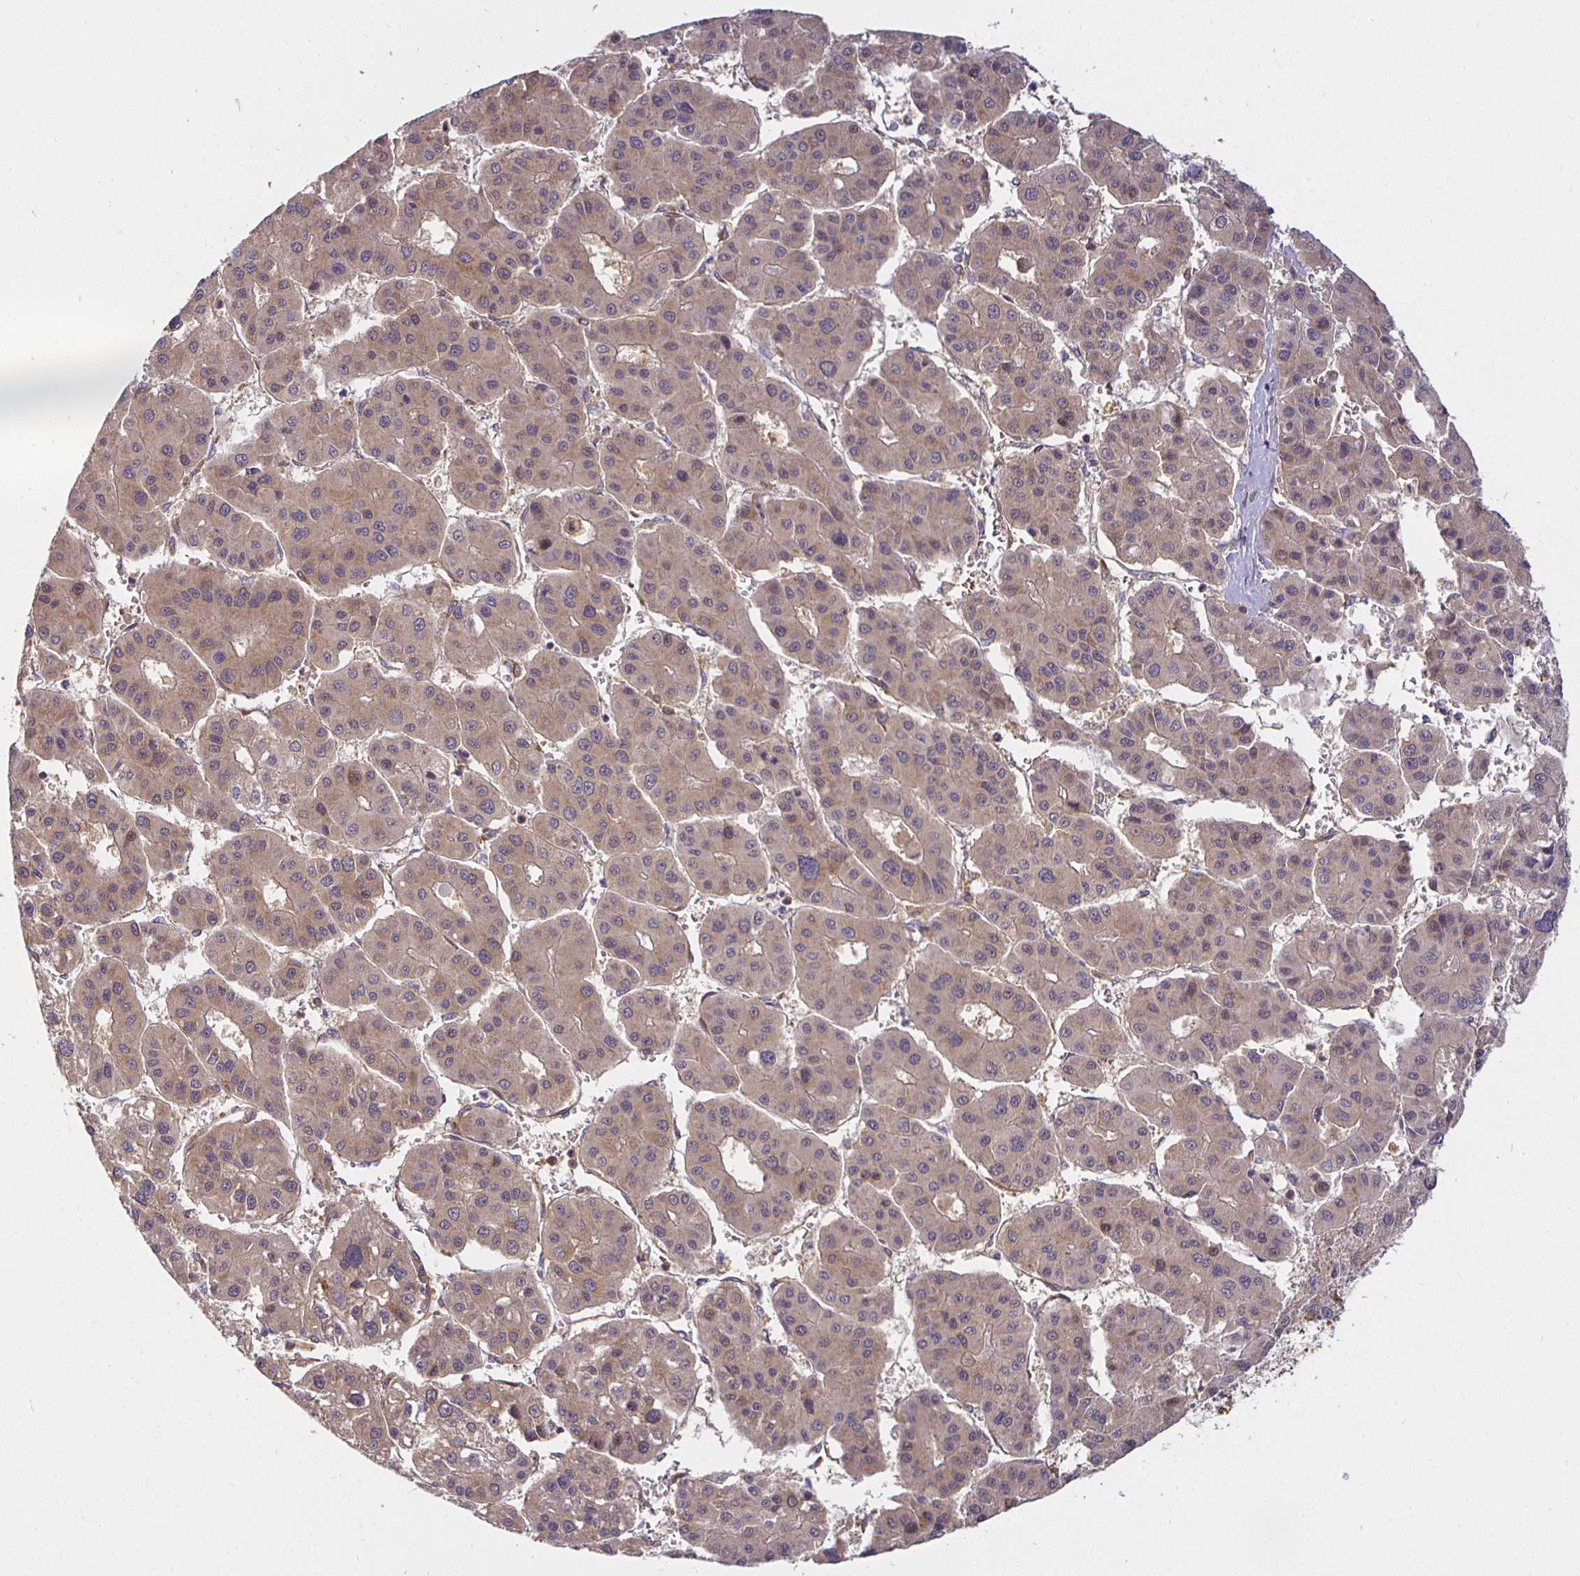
{"staining": {"intensity": "weak", "quantity": "<25%", "location": "cytoplasmic/membranous"}, "tissue": "liver cancer", "cell_type": "Tumor cells", "image_type": "cancer", "snomed": [{"axis": "morphology", "description": "Carcinoma, Hepatocellular, NOS"}, {"axis": "topography", "description": "Liver"}], "caption": "A histopathology image of human liver hepatocellular carcinoma is negative for staining in tumor cells.", "gene": "IRAK1", "patient": {"sex": "male", "age": 73}}